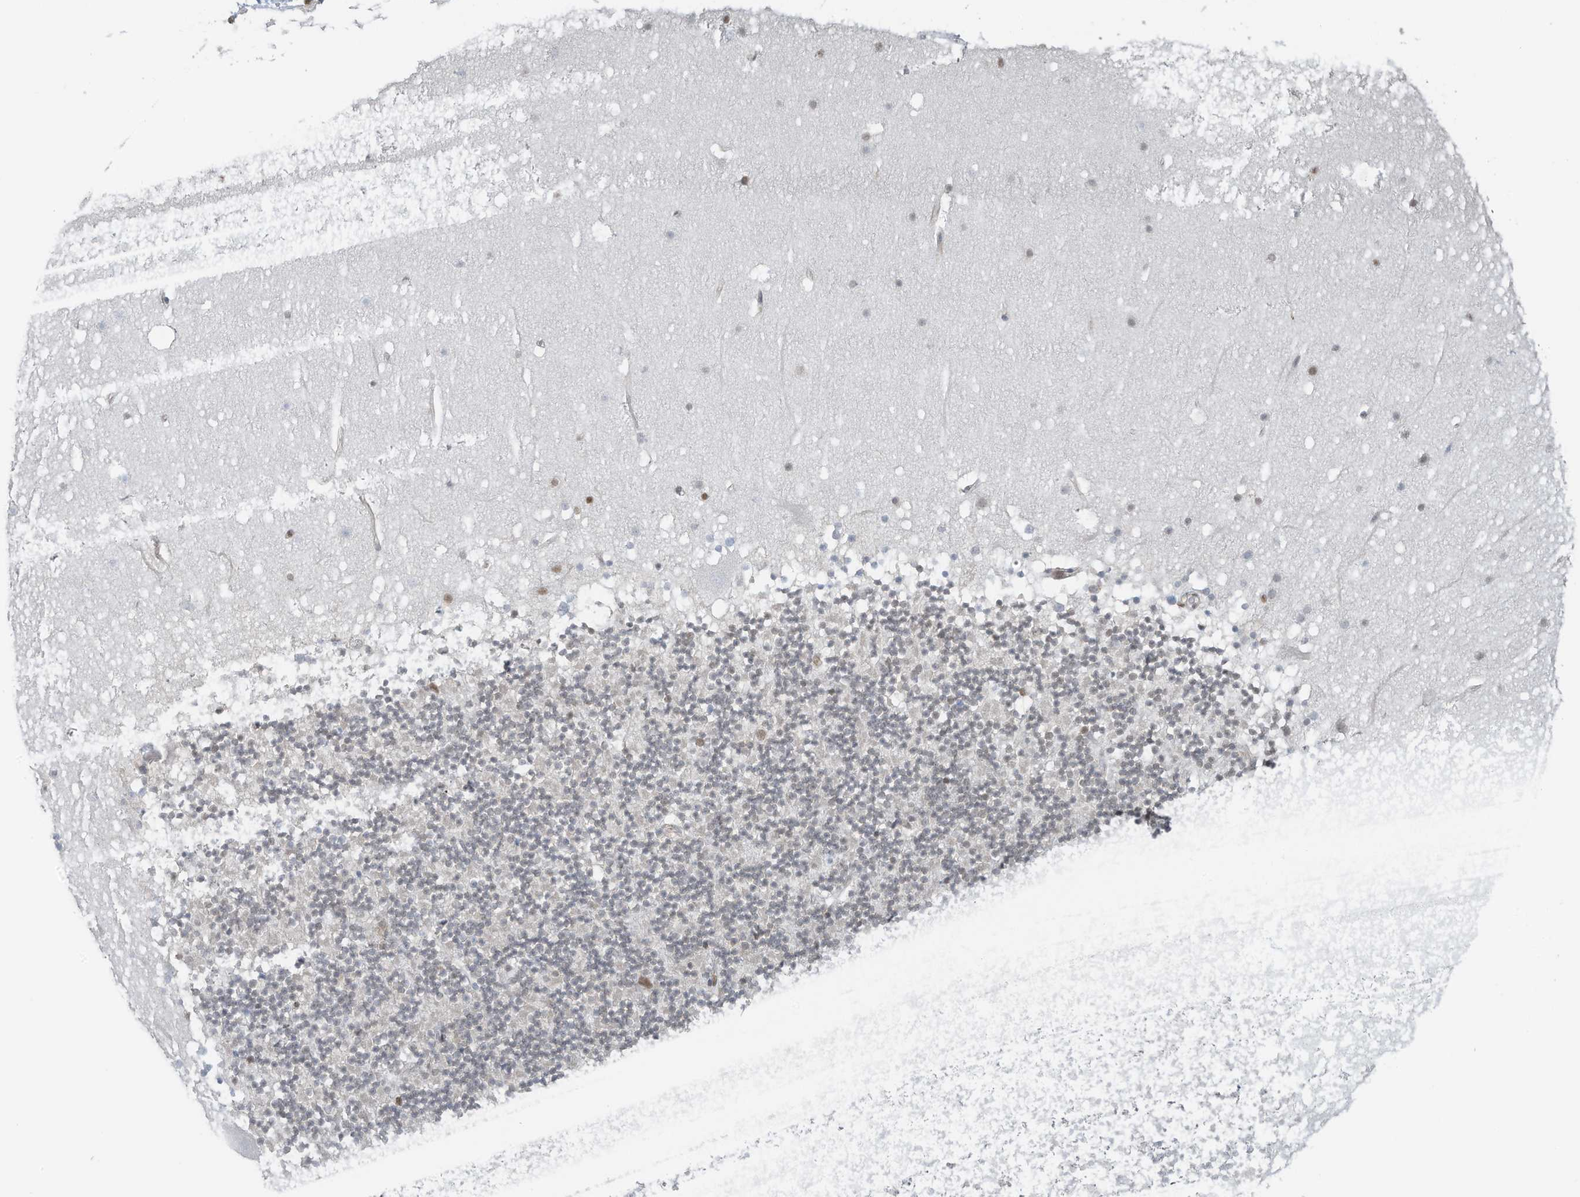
{"staining": {"intensity": "negative", "quantity": "none", "location": "none"}, "tissue": "cerebellum", "cell_type": "Cells in granular layer", "image_type": "normal", "snomed": [{"axis": "morphology", "description": "Normal tissue, NOS"}, {"axis": "topography", "description": "Cerebellum"}], "caption": "Photomicrograph shows no significant protein positivity in cells in granular layer of normal cerebellum.", "gene": "DBR1", "patient": {"sex": "male", "age": 57}}